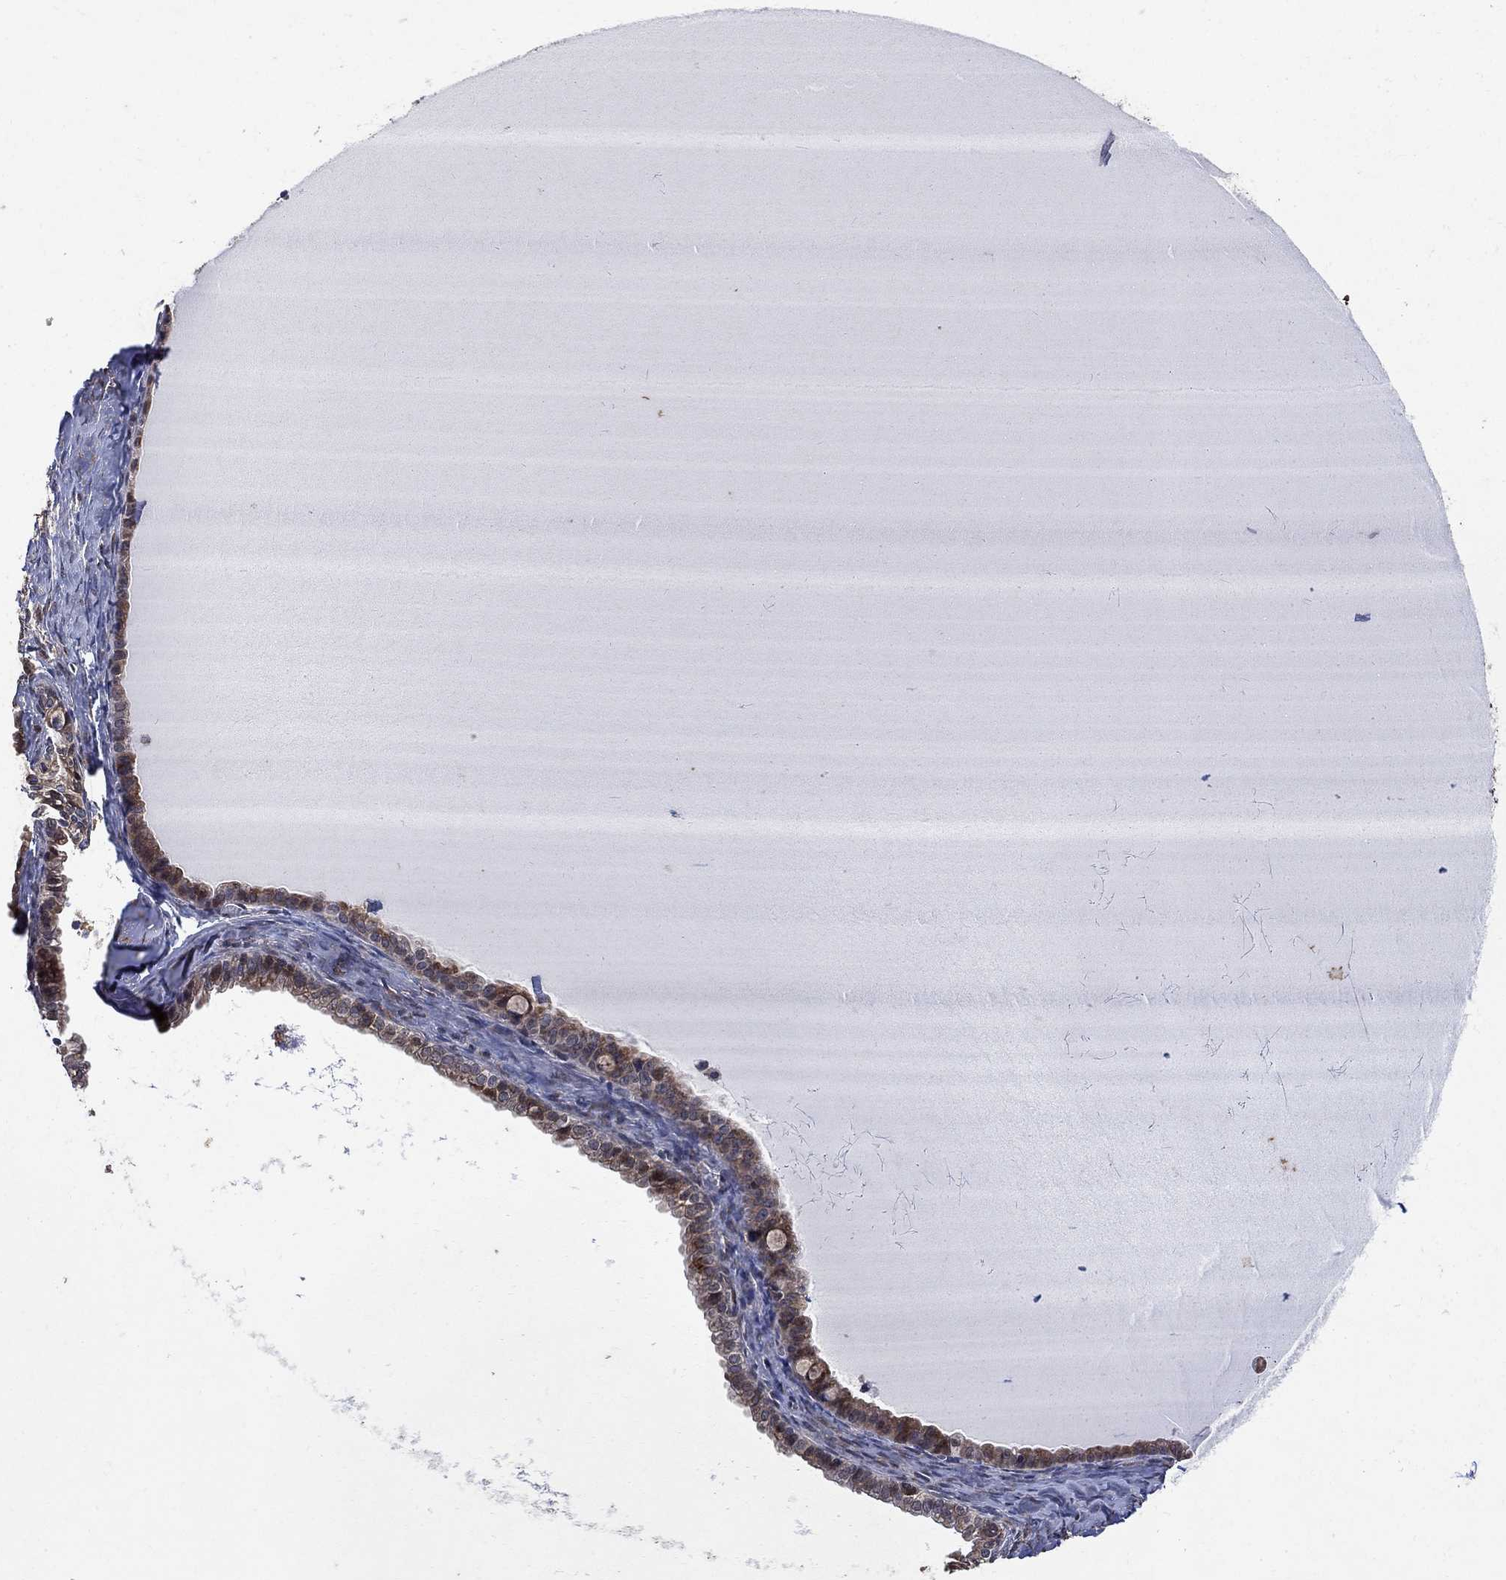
{"staining": {"intensity": "moderate", "quantity": ">75%", "location": "cytoplasmic/membranous"}, "tissue": "ovarian cancer", "cell_type": "Tumor cells", "image_type": "cancer", "snomed": [{"axis": "morphology", "description": "Cystadenocarcinoma, mucinous, NOS"}, {"axis": "topography", "description": "Ovary"}], "caption": "Immunohistochemistry (DAB (3,3'-diaminobenzidine)) staining of human ovarian cancer (mucinous cystadenocarcinoma) reveals moderate cytoplasmic/membranous protein expression in about >75% of tumor cells. The protein is shown in brown color, while the nuclei are stained blue.", "gene": "ANKRA2", "patient": {"sex": "female", "age": 63}}